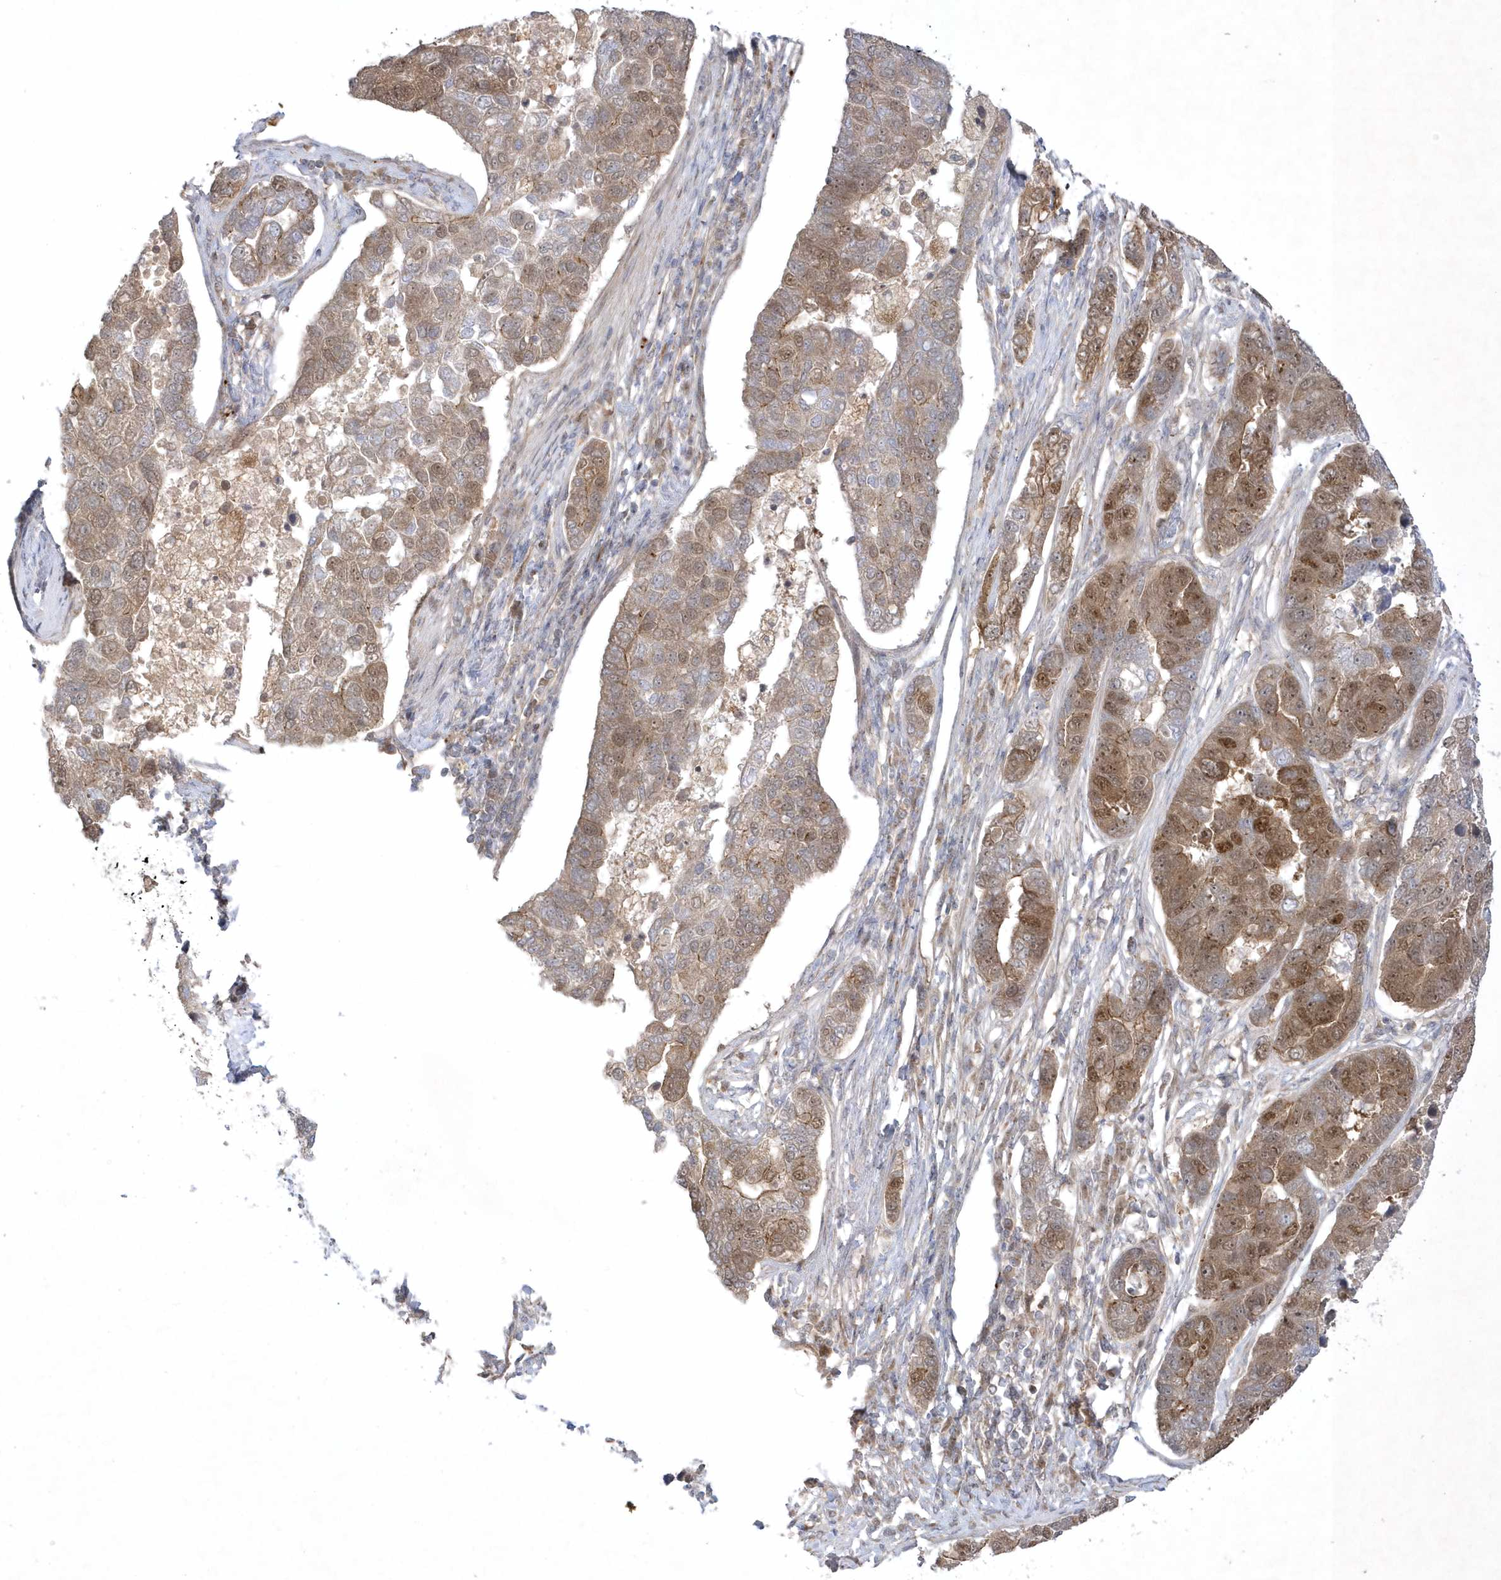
{"staining": {"intensity": "moderate", "quantity": ">75%", "location": "cytoplasmic/membranous,nuclear"}, "tissue": "pancreatic cancer", "cell_type": "Tumor cells", "image_type": "cancer", "snomed": [{"axis": "morphology", "description": "Adenocarcinoma, NOS"}, {"axis": "topography", "description": "Pancreas"}], "caption": "IHC image of pancreatic cancer stained for a protein (brown), which exhibits medium levels of moderate cytoplasmic/membranous and nuclear staining in approximately >75% of tumor cells.", "gene": "NAF1", "patient": {"sex": "female", "age": 61}}